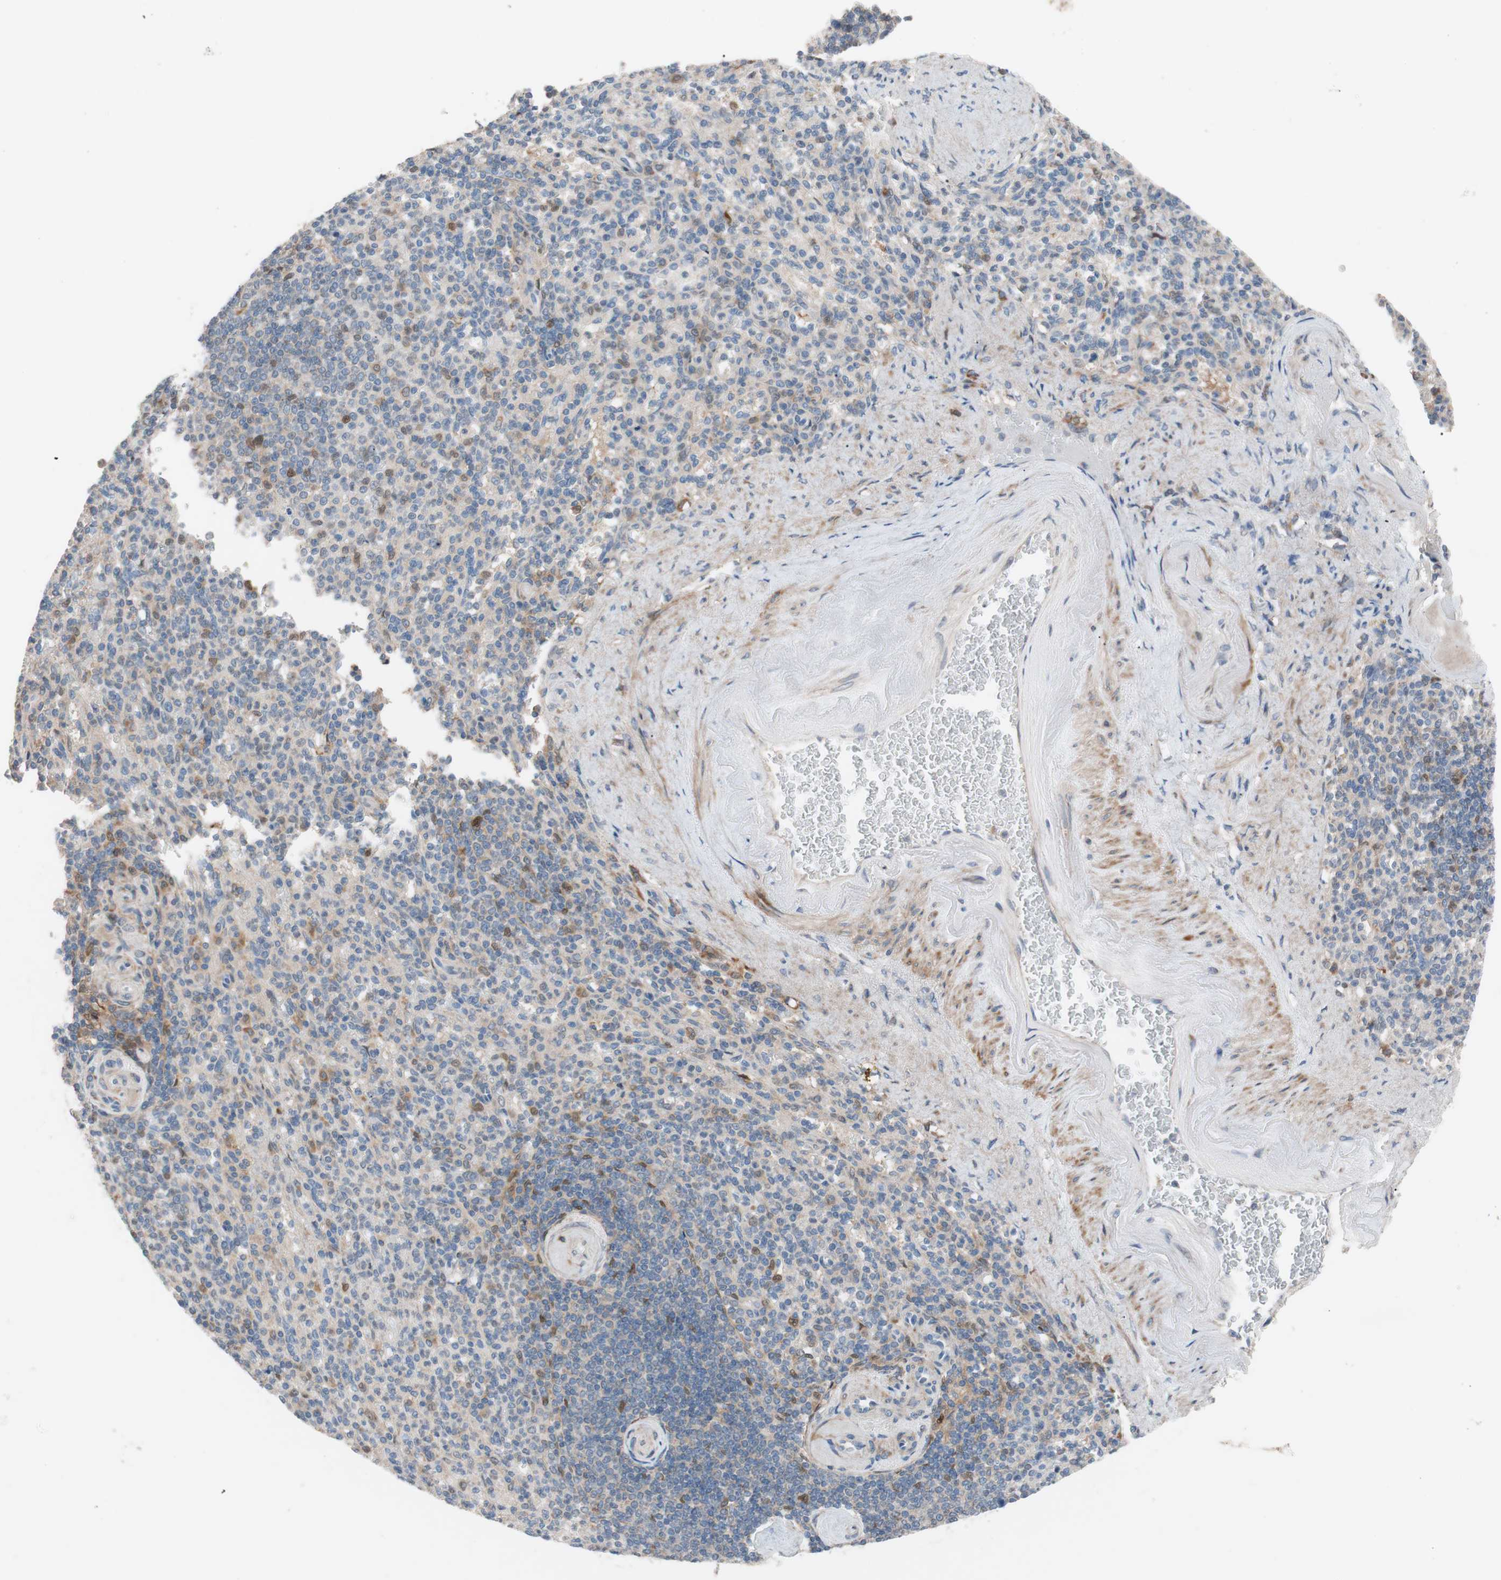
{"staining": {"intensity": "weak", "quantity": "25%-75%", "location": "cytoplasmic/membranous"}, "tissue": "spleen", "cell_type": "Cells in red pulp", "image_type": "normal", "snomed": [{"axis": "morphology", "description": "Normal tissue, NOS"}, {"axis": "topography", "description": "Spleen"}], "caption": "The micrograph demonstrates immunohistochemical staining of benign spleen. There is weak cytoplasmic/membranous positivity is identified in approximately 25%-75% of cells in red pulp.", "gene": "FAAH", "patient": {"sex": "female", "age": 74}}